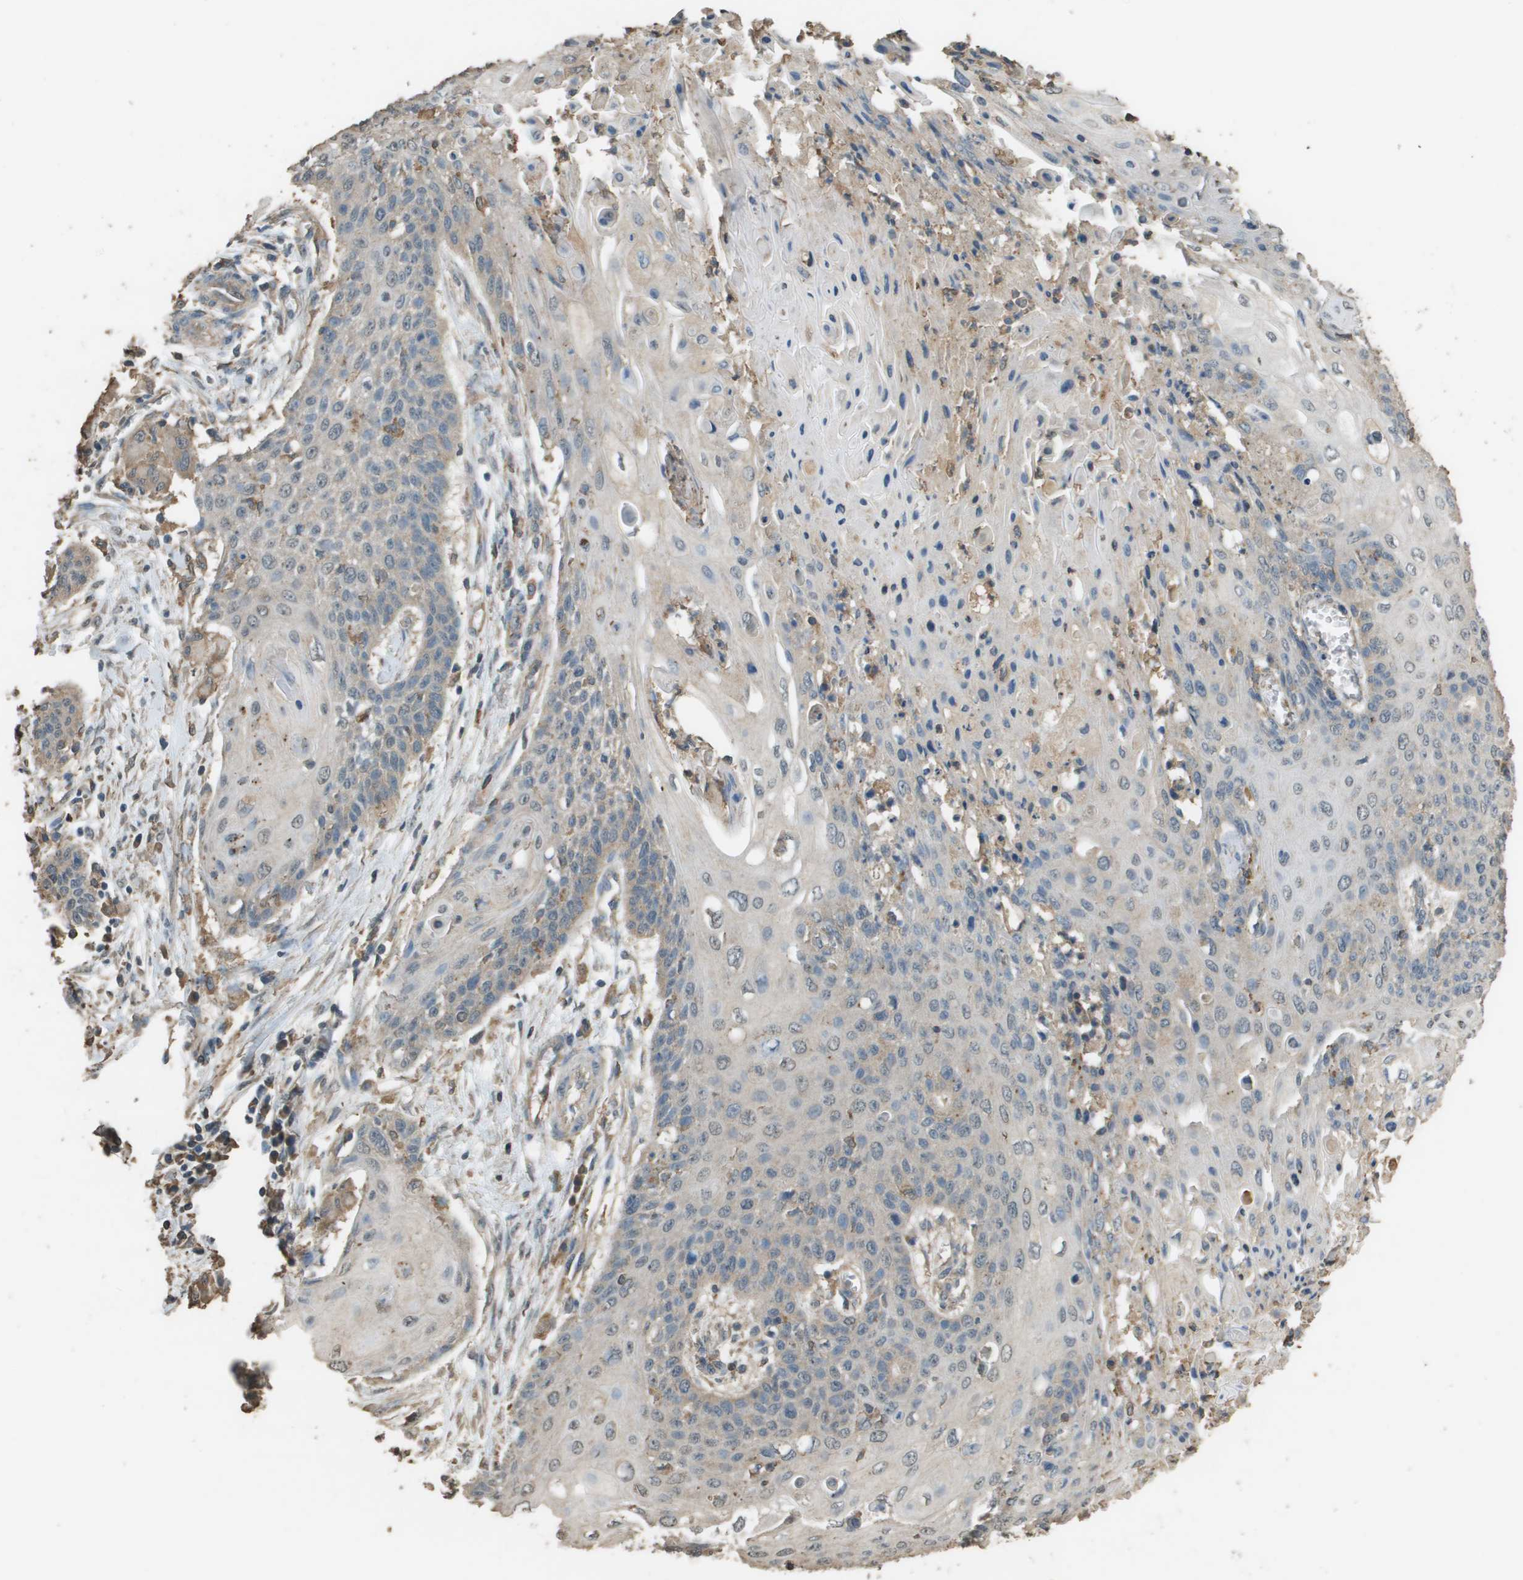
{"staining": {"intensity": "weak", "quantity": "<25%", "location": "cytoplasmic/membranous"}, "tissue": "cervical cancer", "cell_type": "Tumor cells", "image_type": "cancer", "snomed": [{"axis": "morphology", "description": "Squamous cell carcinoma, NOS"}, {"axis": "topography", "description": "Cervix"}], "caption": "Immunohistochemical staining of human squamous cell carcinoma (cervical) exhibits no significant staining in tumor cells.", "gene": "MS4A7", "patient": {"sex": "female", "age": 39}}